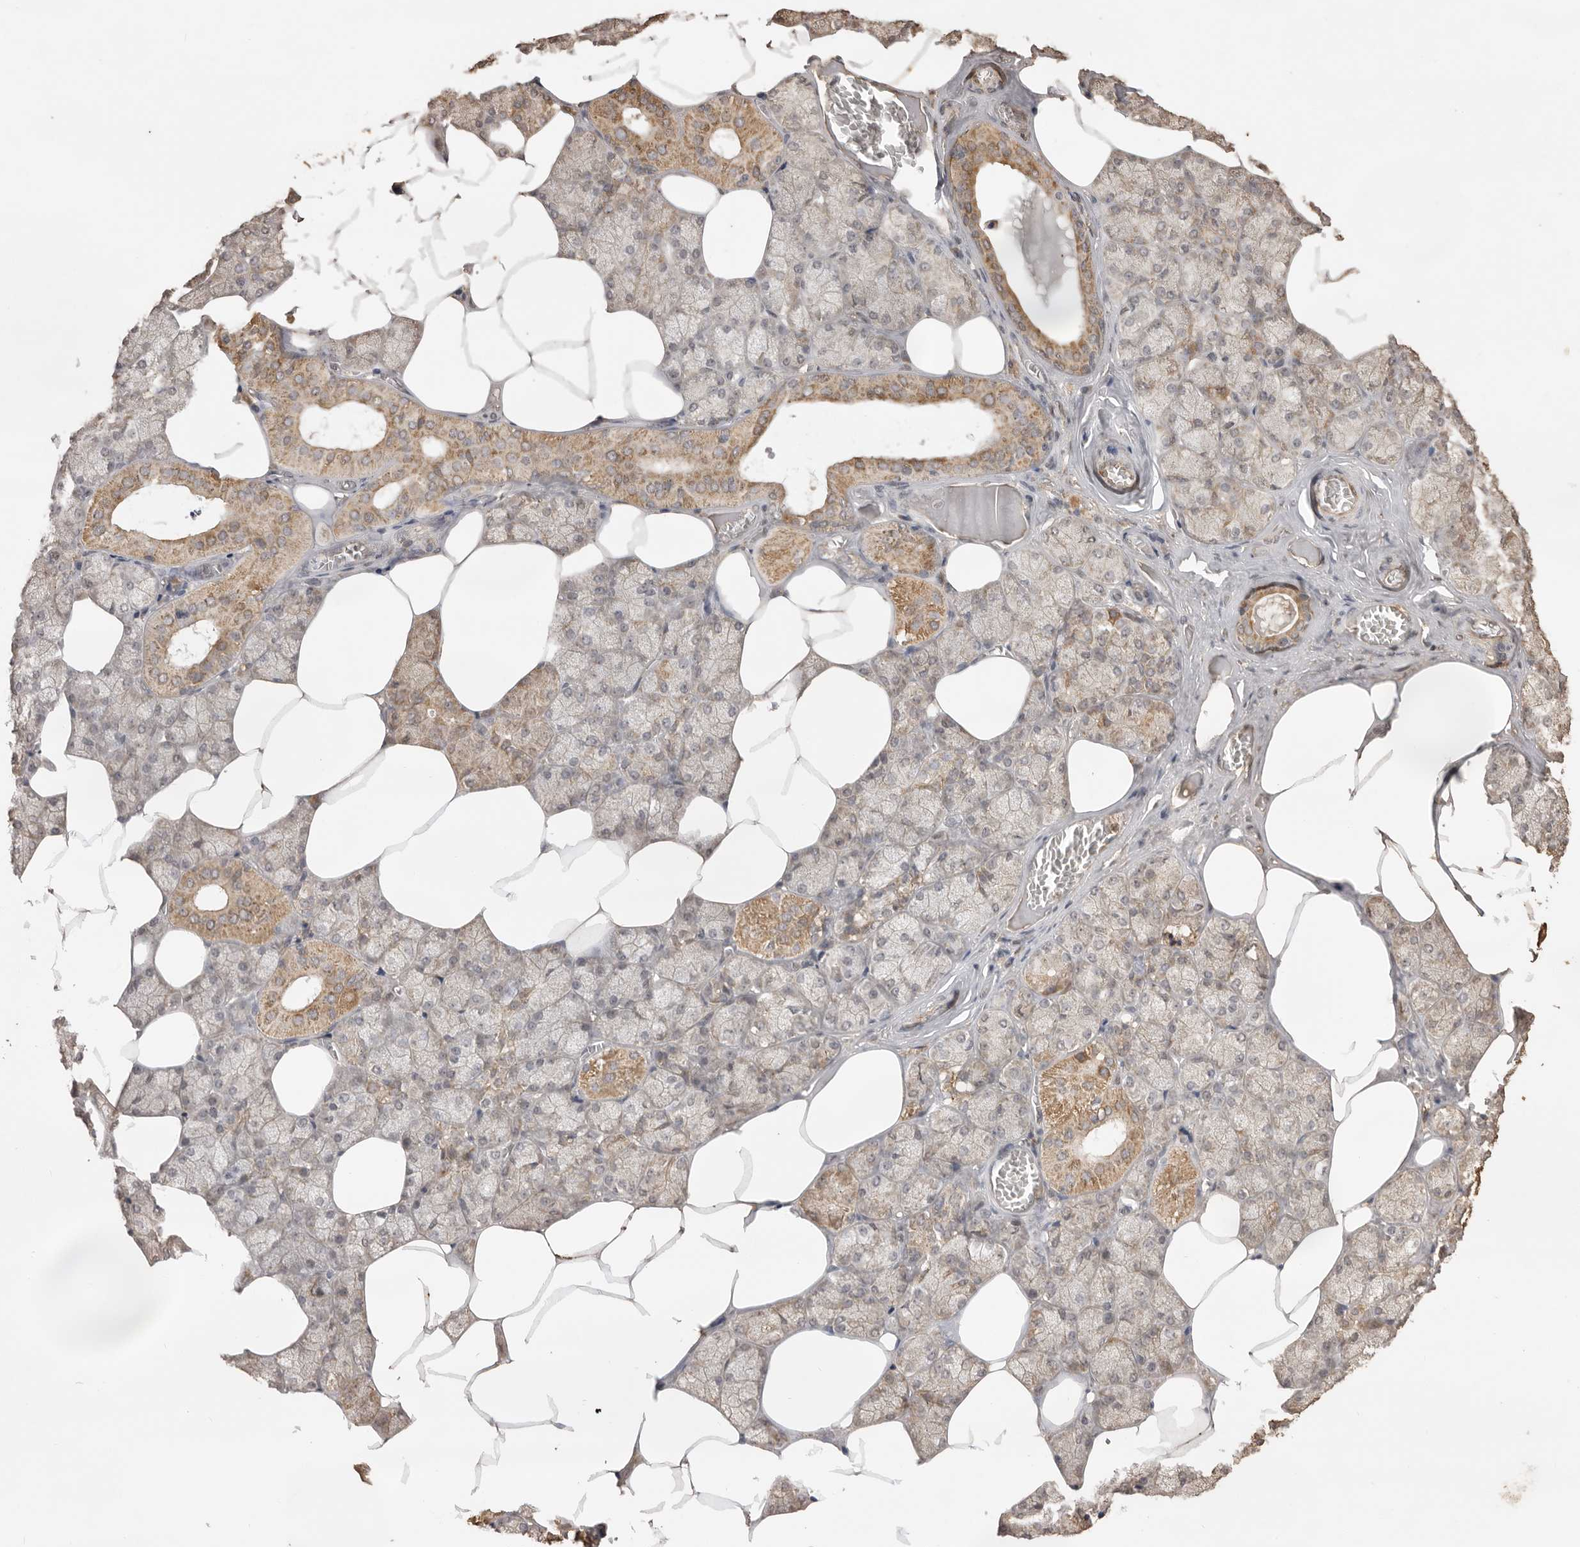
{"staining": {"intensity": "moderate", "quantity": "25%-75%", "location": "cytoplasmic/membranous"}, "tissue": "salivary gland", "cell_type": "Glandular cells", "image_type": "normal", "snomed": [{"axis": "morphology", "description": "Normal tissue, NOS"}, {"axis": "topography", "description": "Salivary gland"}], "caption": "Immunohistochemistry (IHC) (DAB) staining of unremarkable salivary gland reveals moderate cytoplasmic/membranous protein positivity in about 25%-75% of glandular cells. (DAB (3,3'-diaminobenzidine) IHC with brightfield microscopy, high magnification).", "gene": "JAG2", "patient": {"sex": "male", "age": 62}}